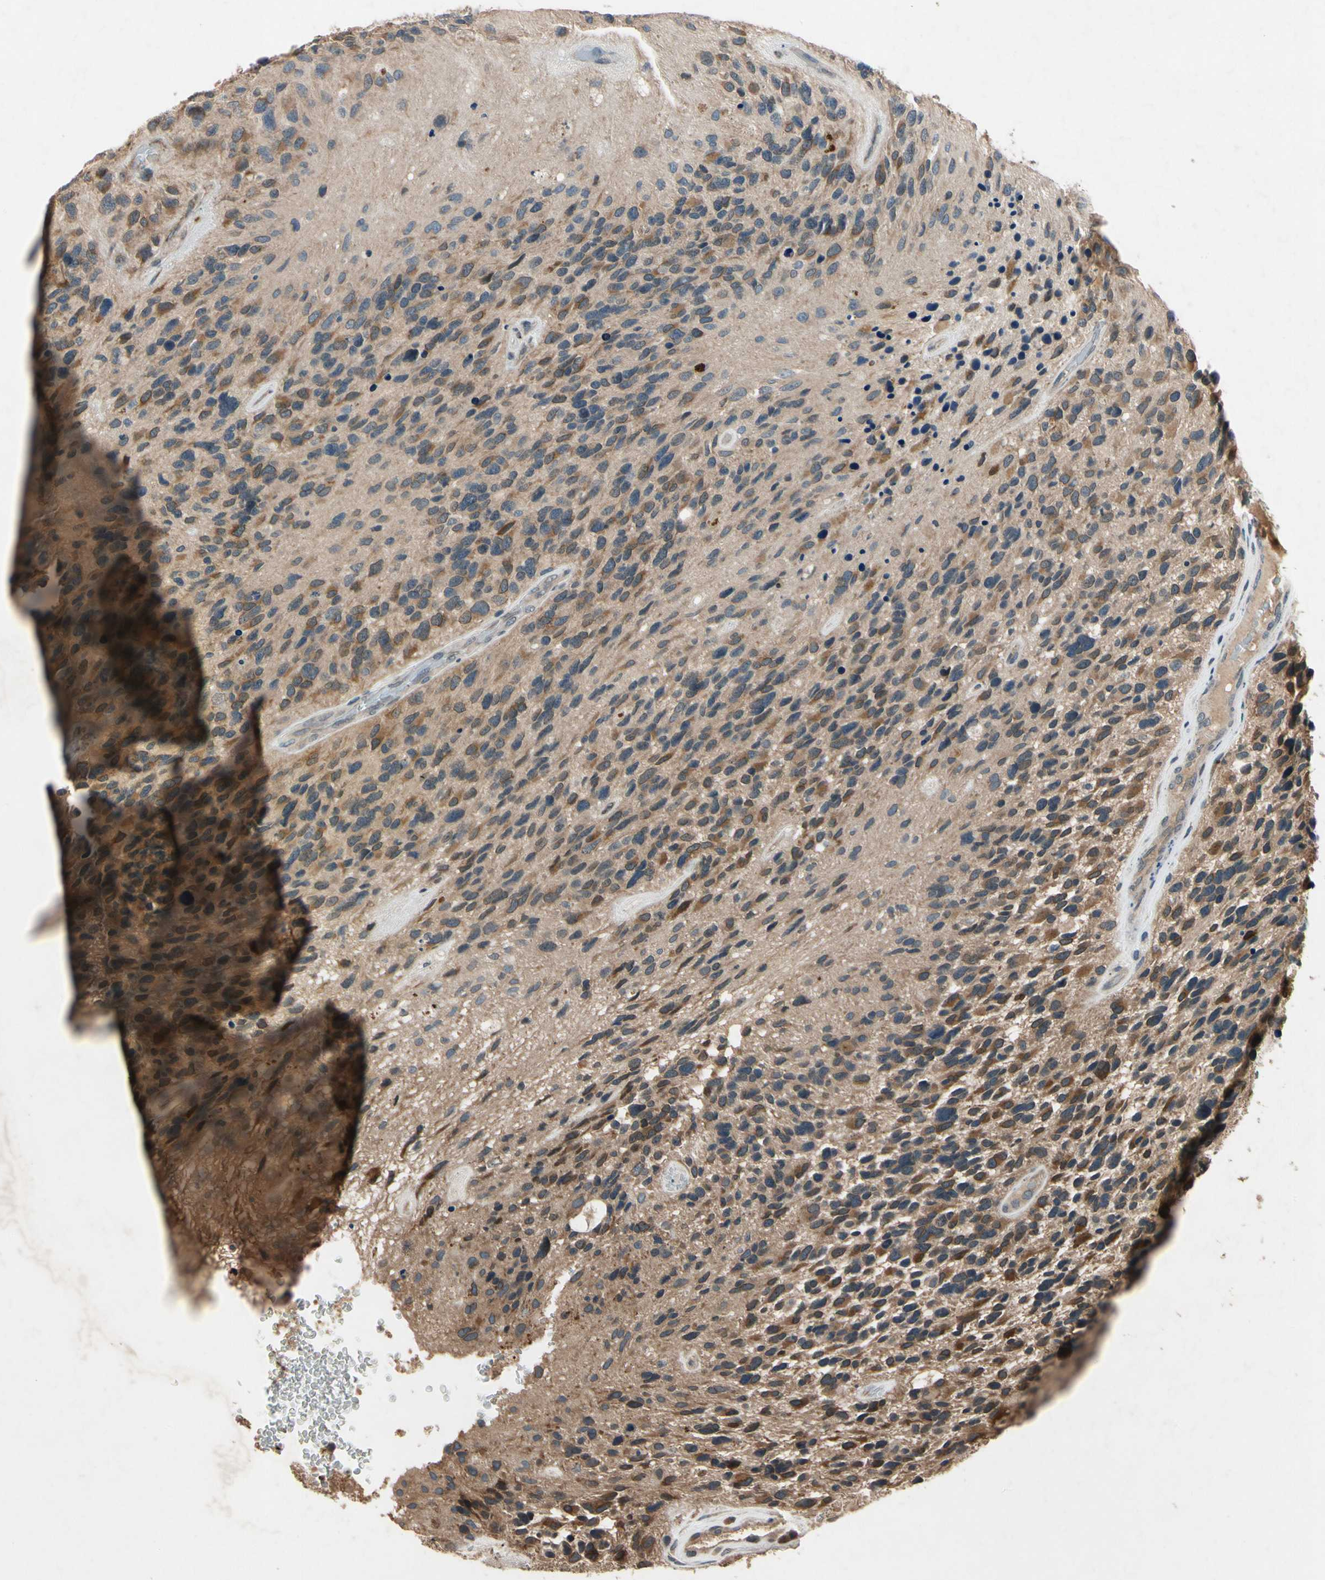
{"staining": {"intensity": "moderate", "quantity": "25%-75%", "location": "cytoplasmic/membranous"}, "tissue": "glioma", "cell_type": "Tumor cells", "image_type": "cancer", "snomed": [{"axis": "morphology", "description": "Glioma, malignant, High grade"}, {"axis": "topography", "description": "Brain"}], "caption": "Glioma tissue demonstrates moderate cytoplasmic/membranous positivity in approximately 25%-75% of tumor cells, visualized by immunohistochemistry.", "gene": "DPY19L3", "patient": {"sex": "female", "age": 58}}